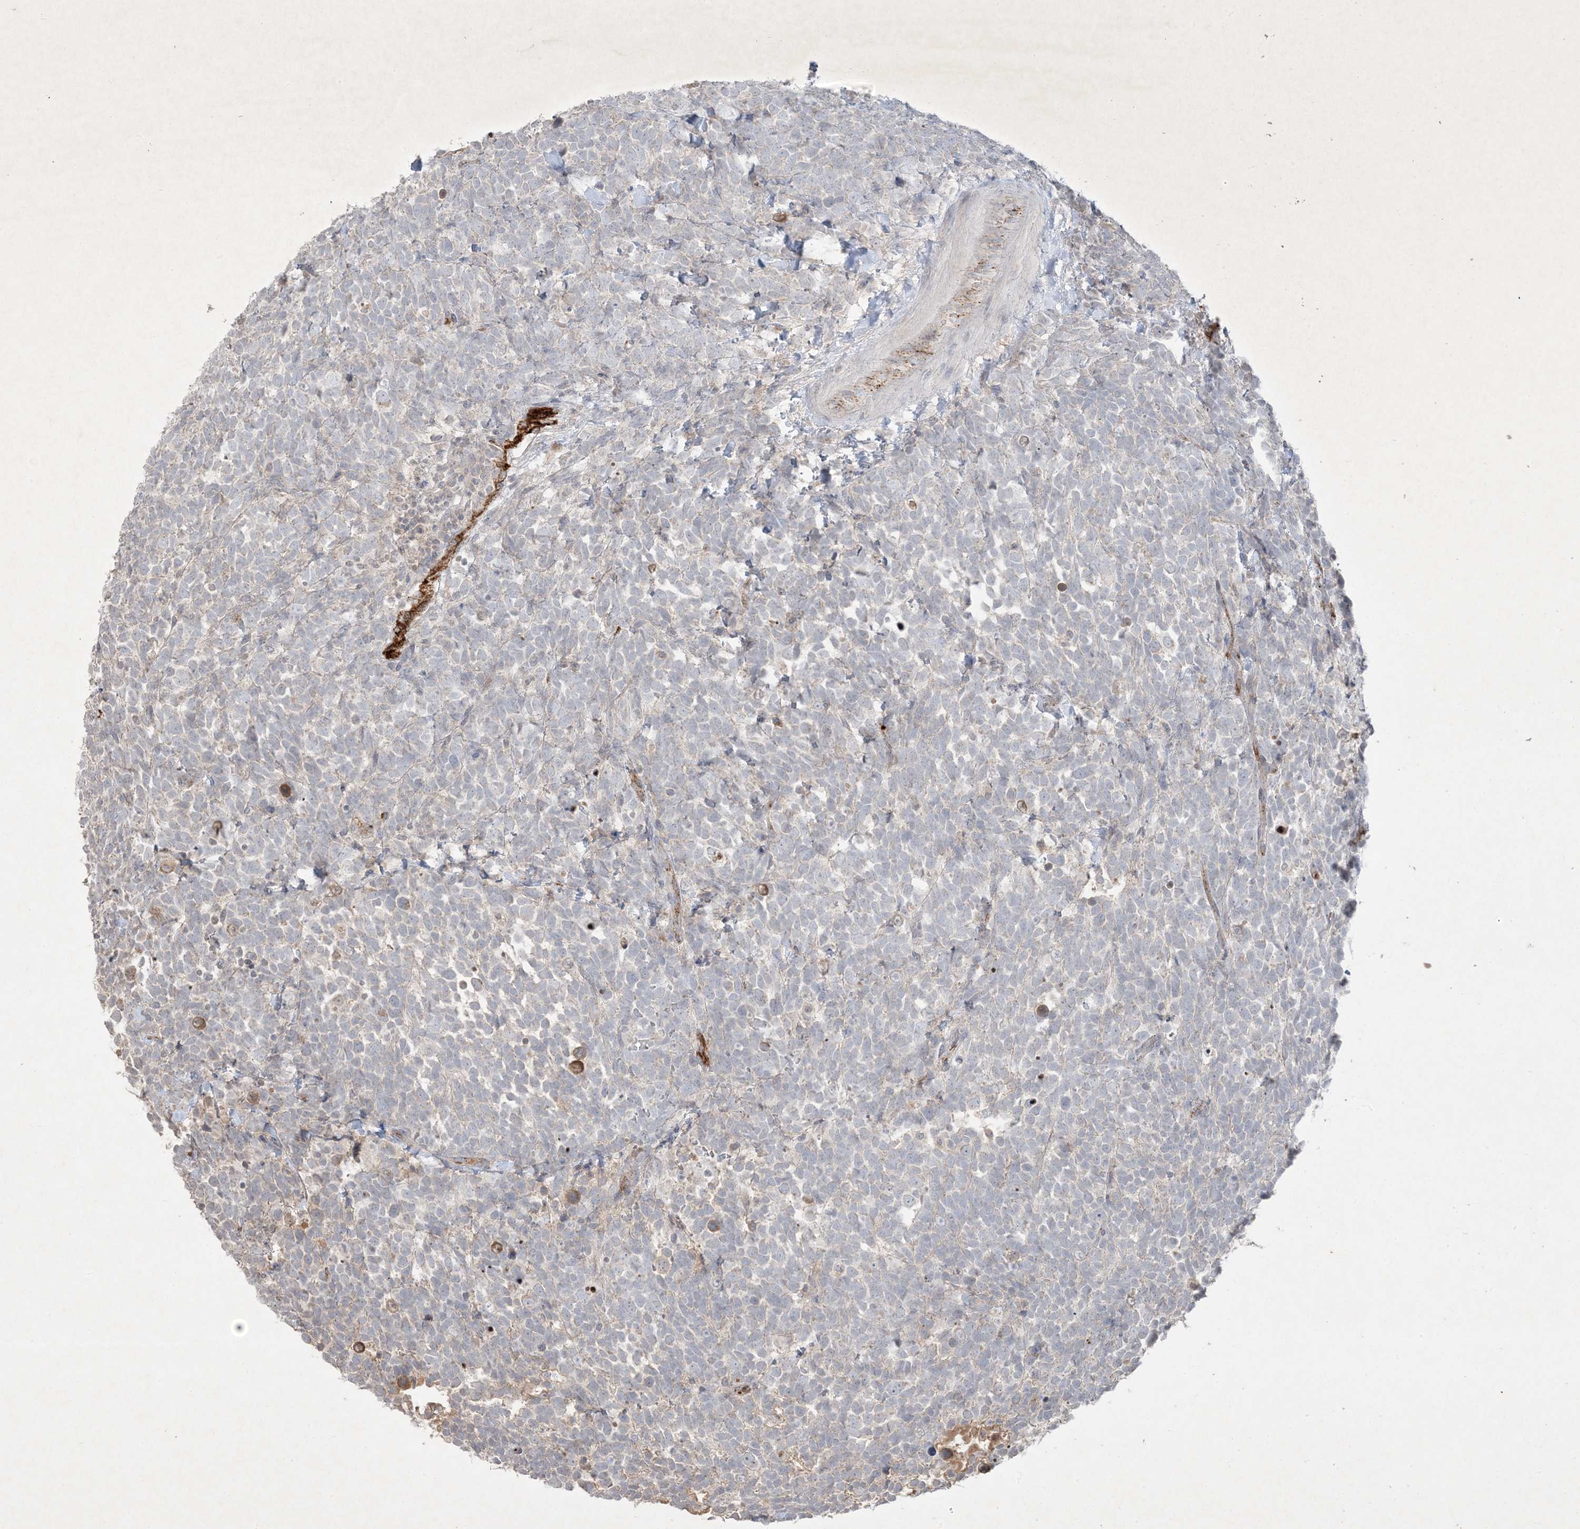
{"staining": {"intensity": "negative", "quantity": "none", "location": "none"}, "tissue": "urothelial cancer", "cell_type": "Tumor cells", "image_type": "cancer", "snomed": [{"axis": "morphology", "description": "Urothelial carcinoma, High grade"}, {"axis": "topography", "description": "Urinary bladder"}], "caption": "High magnification brightfield microscopy of urothelial cancer stained with DAB (brown) and counterstained with hematoxylin (blue): tumor cells show no significant staining.", "gene": "PRSS36", "patient": {"sex": "female", "age": 82}}